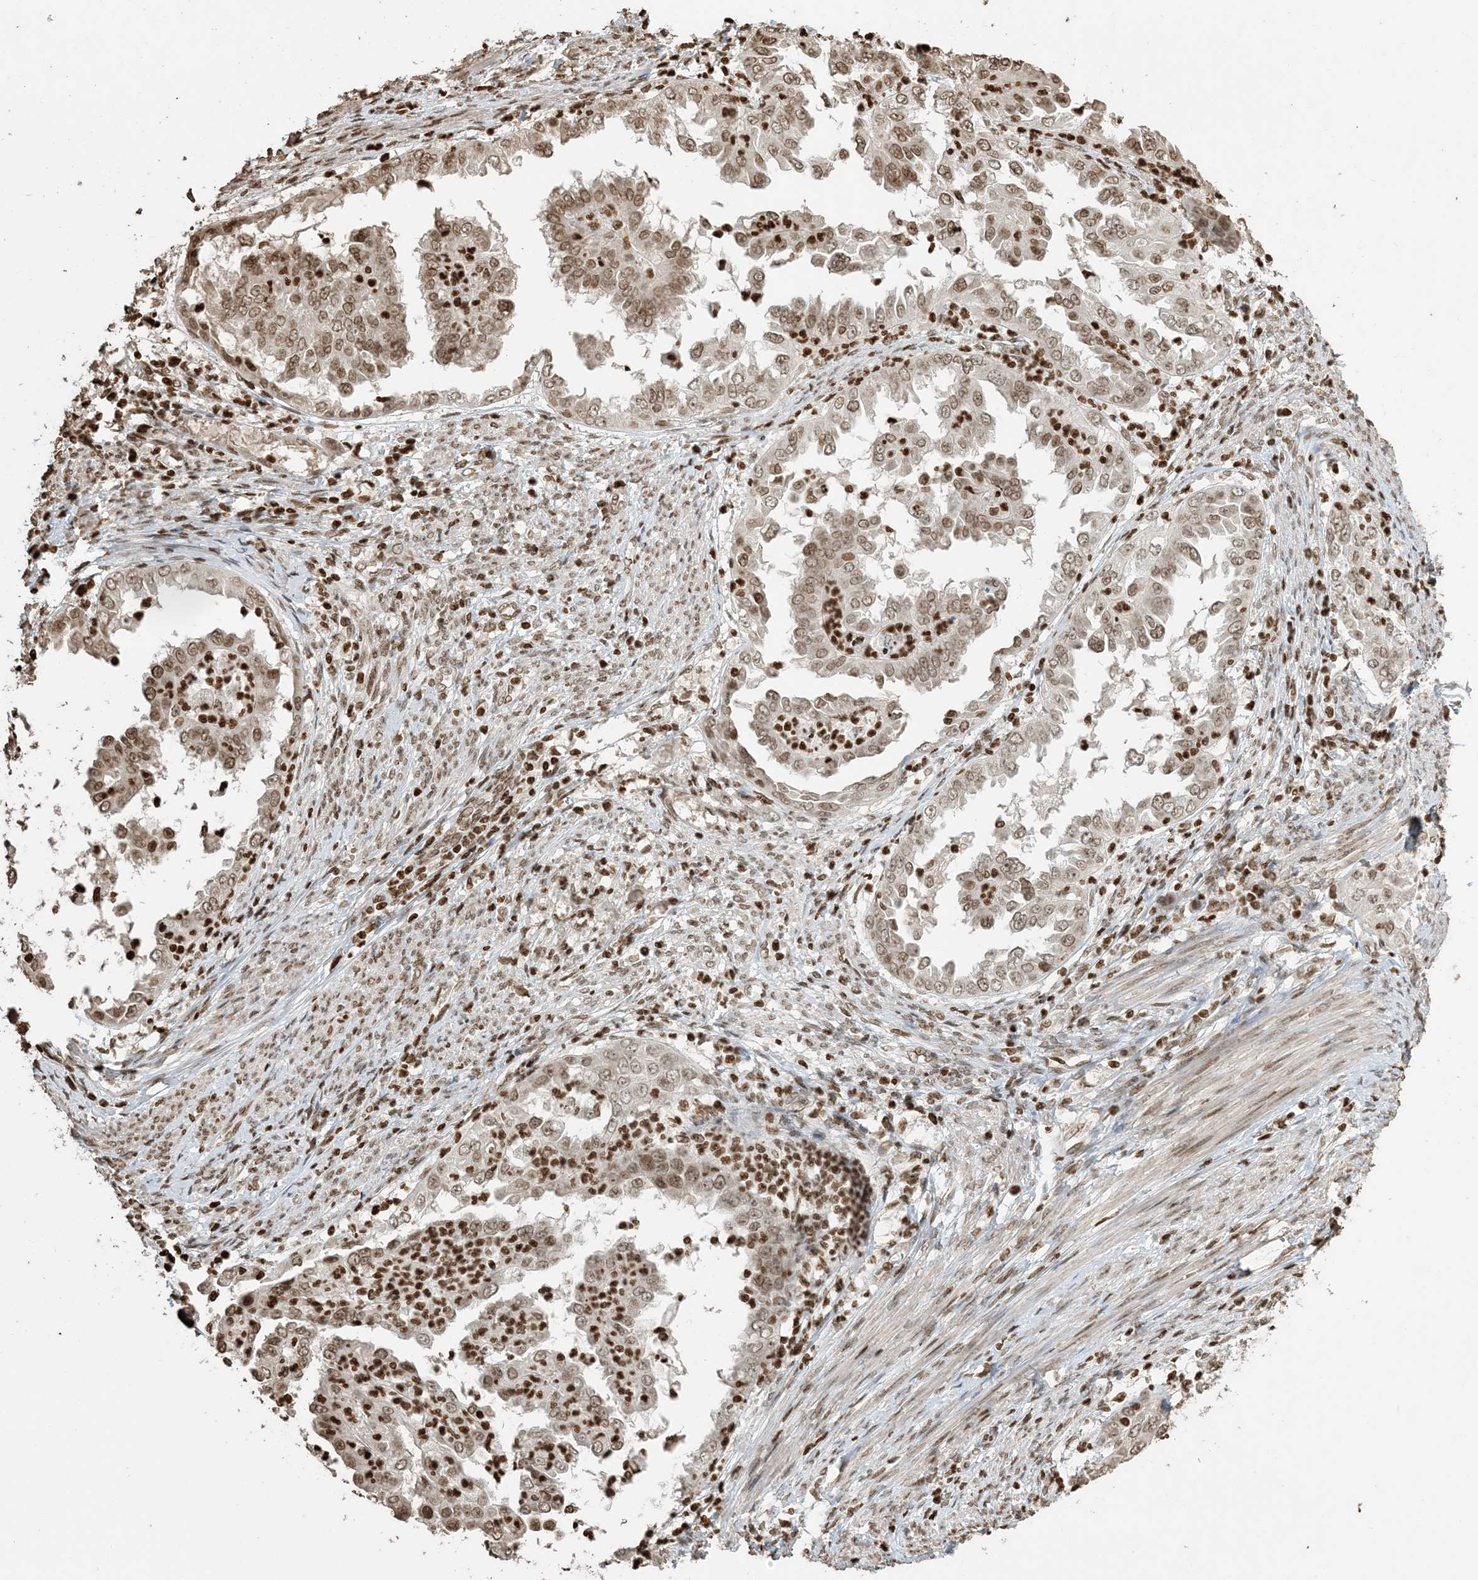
{"staining": {"intensity": "moderate", "quantity": ">75%", "location": "nuclear"}, "tissue": "endometrial cancer", "cell_type": "Tumor cells", "image_type": "cancer", "snomed": [{"axis": "morphology", "description": "Adenocarcinoma, NOS"}, {"axis": "topography", "description": "Endometrium"}], "caption": "Immunohistochemical staining of human adenocarcinoma (endometrial) exhibits medium levels of moderate nuclear positivity in about >75% of tumor cells. Nuclei are stained in blue.", "gene": "H3-3B", "patient": {"sex": "female", "age": 85}}